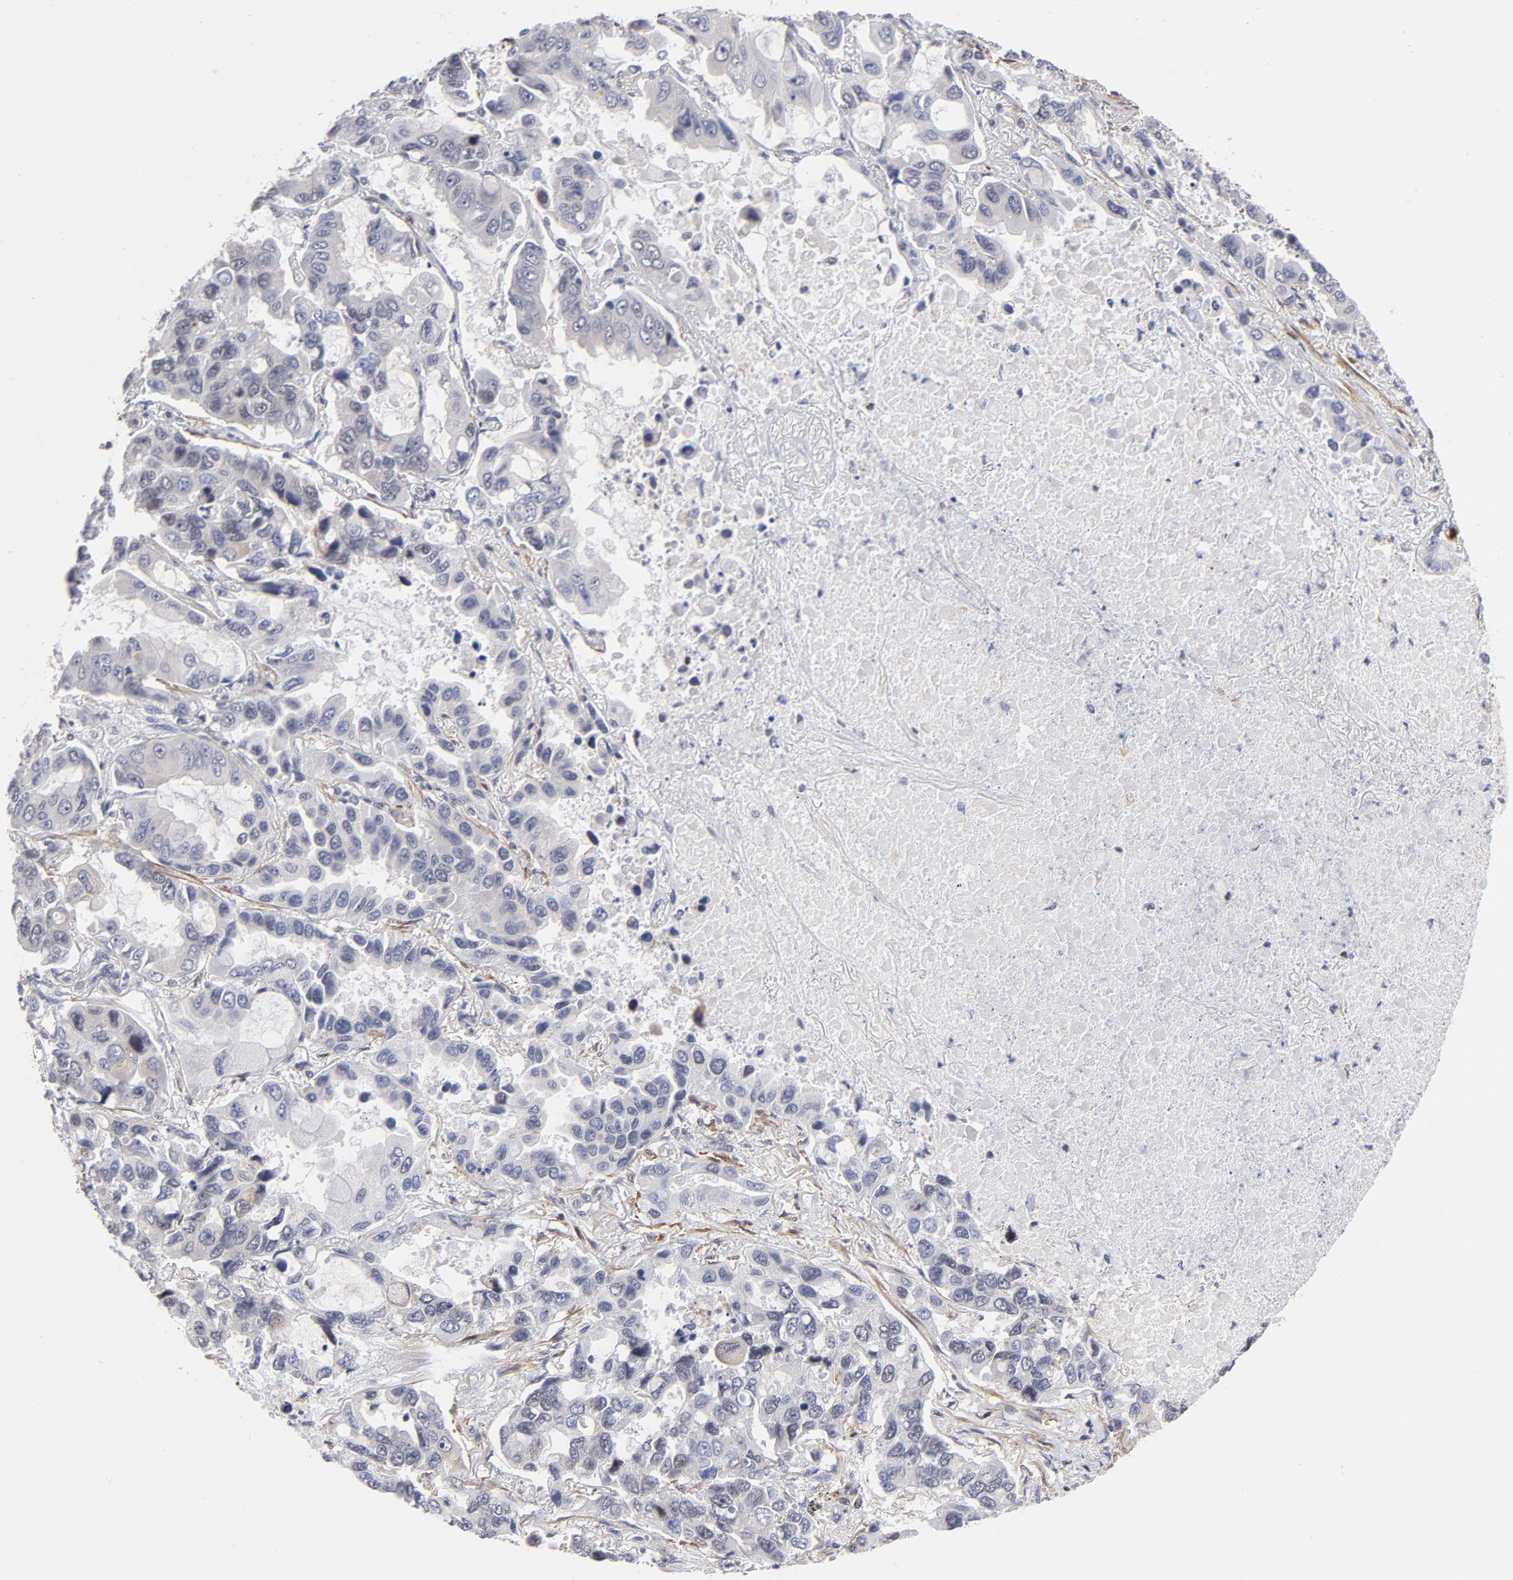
{"staining": {"intensity": "negative", "quantity": "none", "location": "none"}, "tissue": "lung cancer", "cell_type": "Tumor cells", "image_type": "cancer", "snomed": [{"axis": "morphology", "description": "Adenocarcinoma, NOS"}, {"axis": "topography", "description": "Lung"}], "caption": "Lung adenocarcinoma stained for a protein using immunohistochemistry reveals no staining tumor cells.", "gene": "CTCF", "patient": {"sex": "male", "age": 64}}